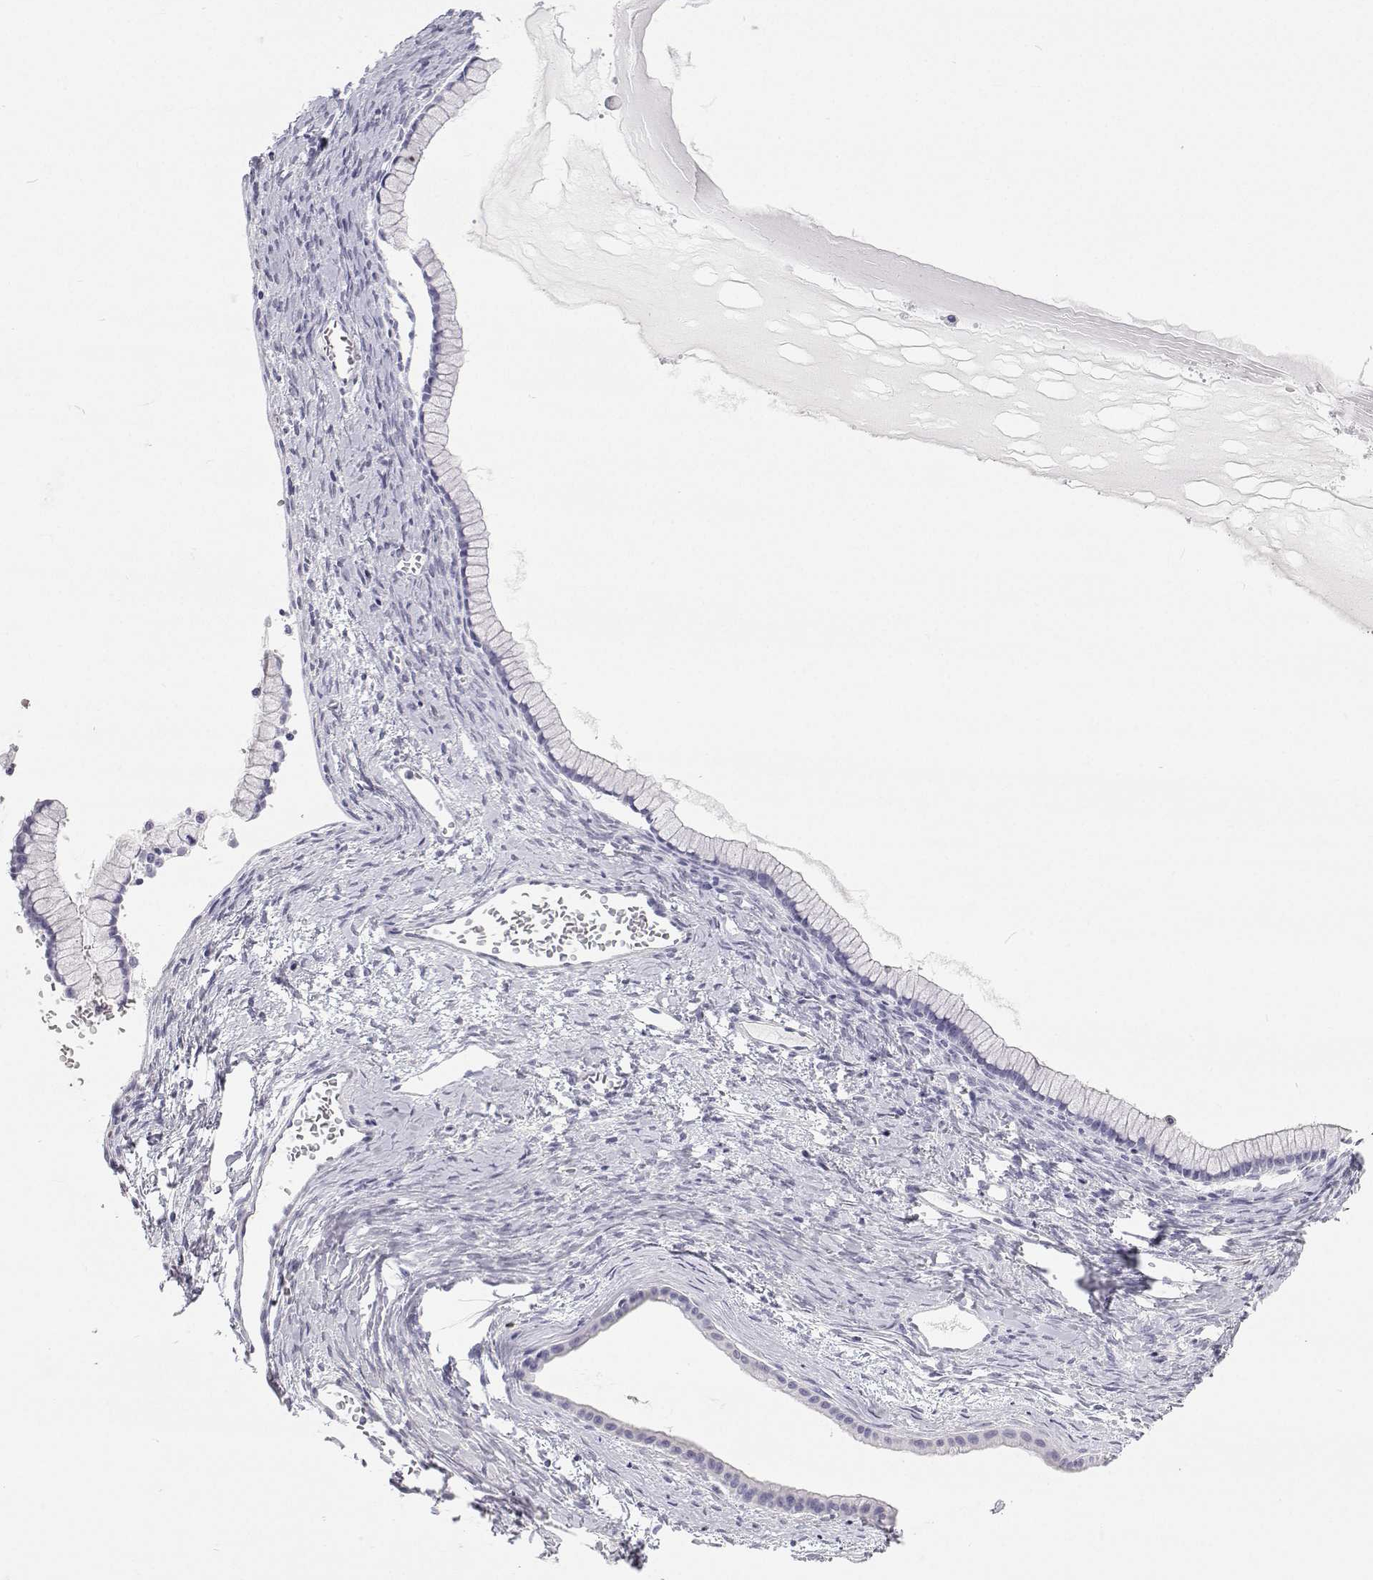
{"staining": {"intensity": "negative", "quantity": "none", "location": "none"}, "tissue": "ovarian cancer", "cell_type": "Tumor cells", "image_type": "cancer", "snomed": [{"axis": "morphology", "description": "Cystadenocarcinoma, mucinous, NOS"}, {"axis": "topography", "description": "Ovary"}], "caption": "High power microscopy micrograph of an IHC histopathology image of ovarian mucinous cystadenocarcinoma, revealing no significant staining in tumor cells. (Stains: DAB immunohistochemistry with hematoxylin counter stain, Microscopy: brightfield microscopy at high magnification).", "gene": "SFTPB", "patient": {"sex": "female", "age": 41}}